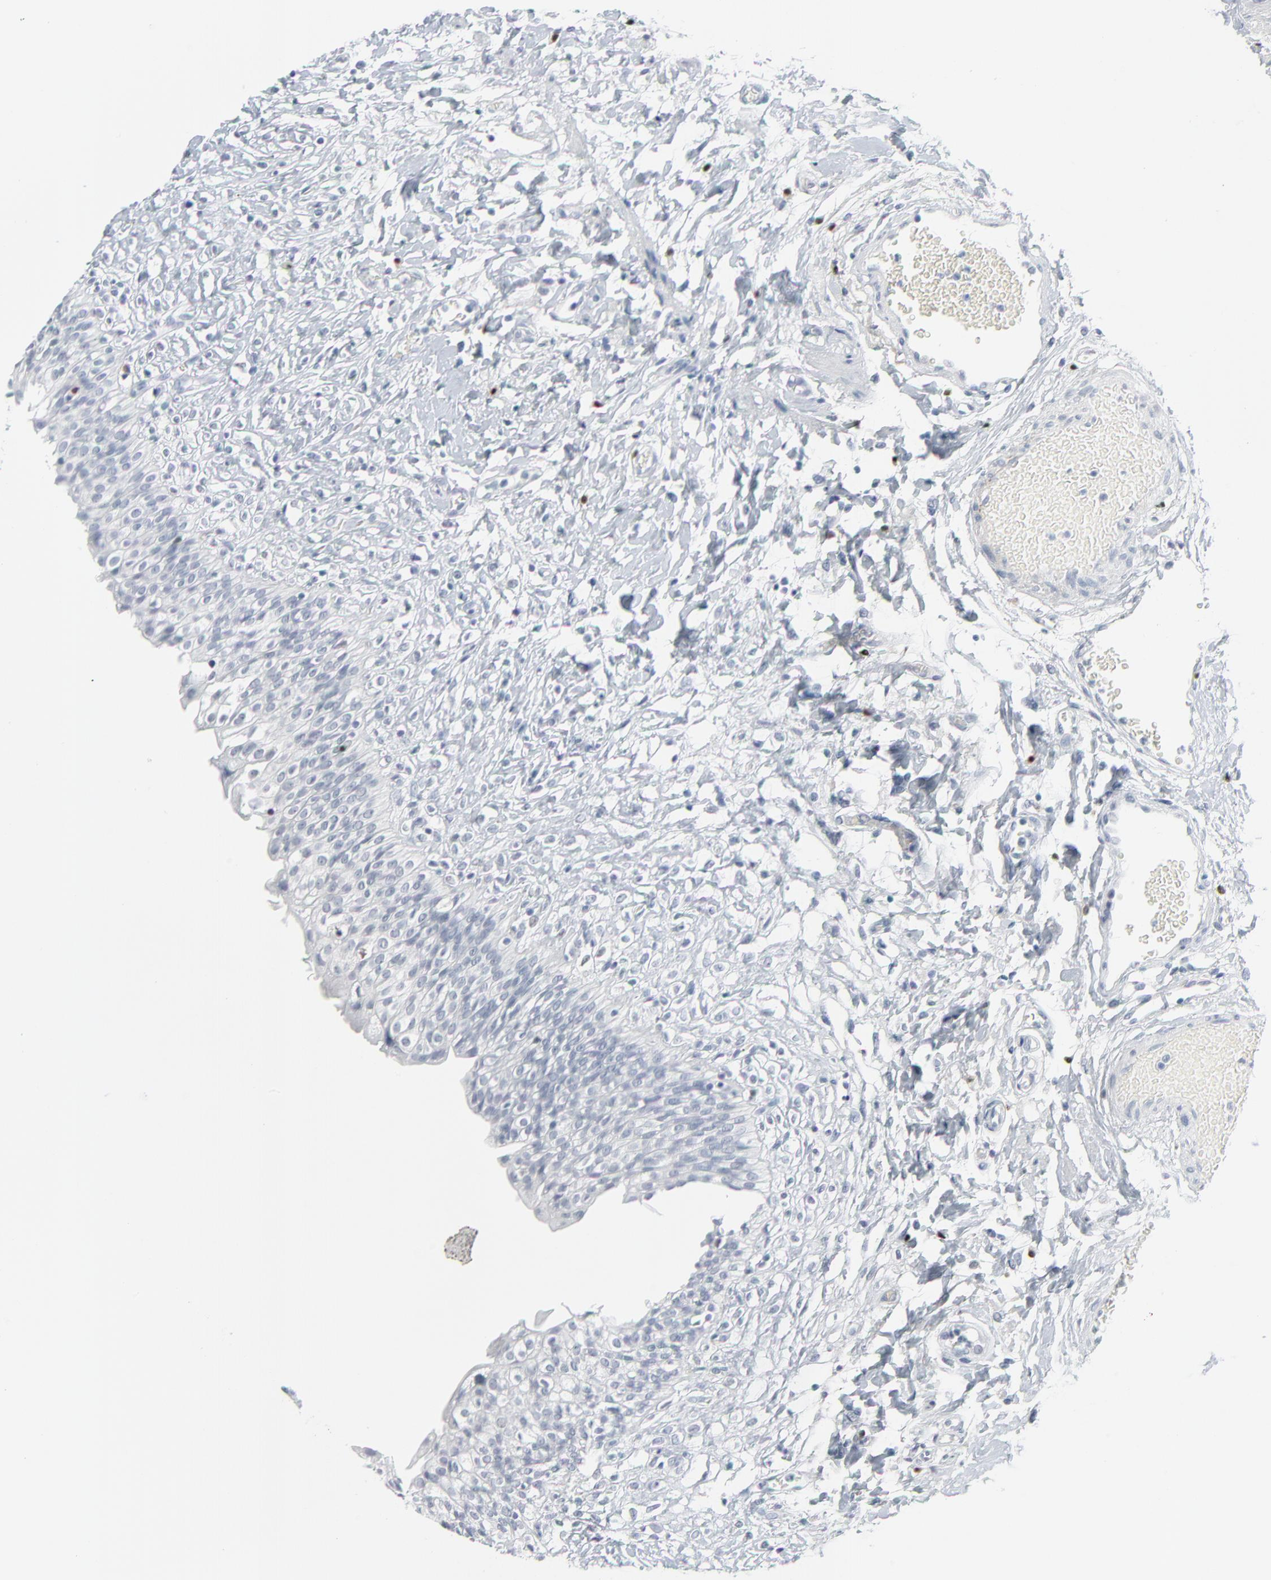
{"staining": {"intensity": "negative", "quantity": "none", "location": "none"}, "tissue": "urinary bladder", "cell_type": "Urothelial cells", "image_type": "normal", "snomed": [{"axis": "morphology", "description": "Normal tissue, NOS"}, {"axis": "topography", "description": "Smooth muscle"}, {"axis": "topography", "description": "Urinary bladder"}], "caption": "Immunohistochemistry (IHC) of normal urinary bladder reveals no expression in urothelial cells.", "gene": "MITF", "patient": {"sex": "male", "age": 35}}